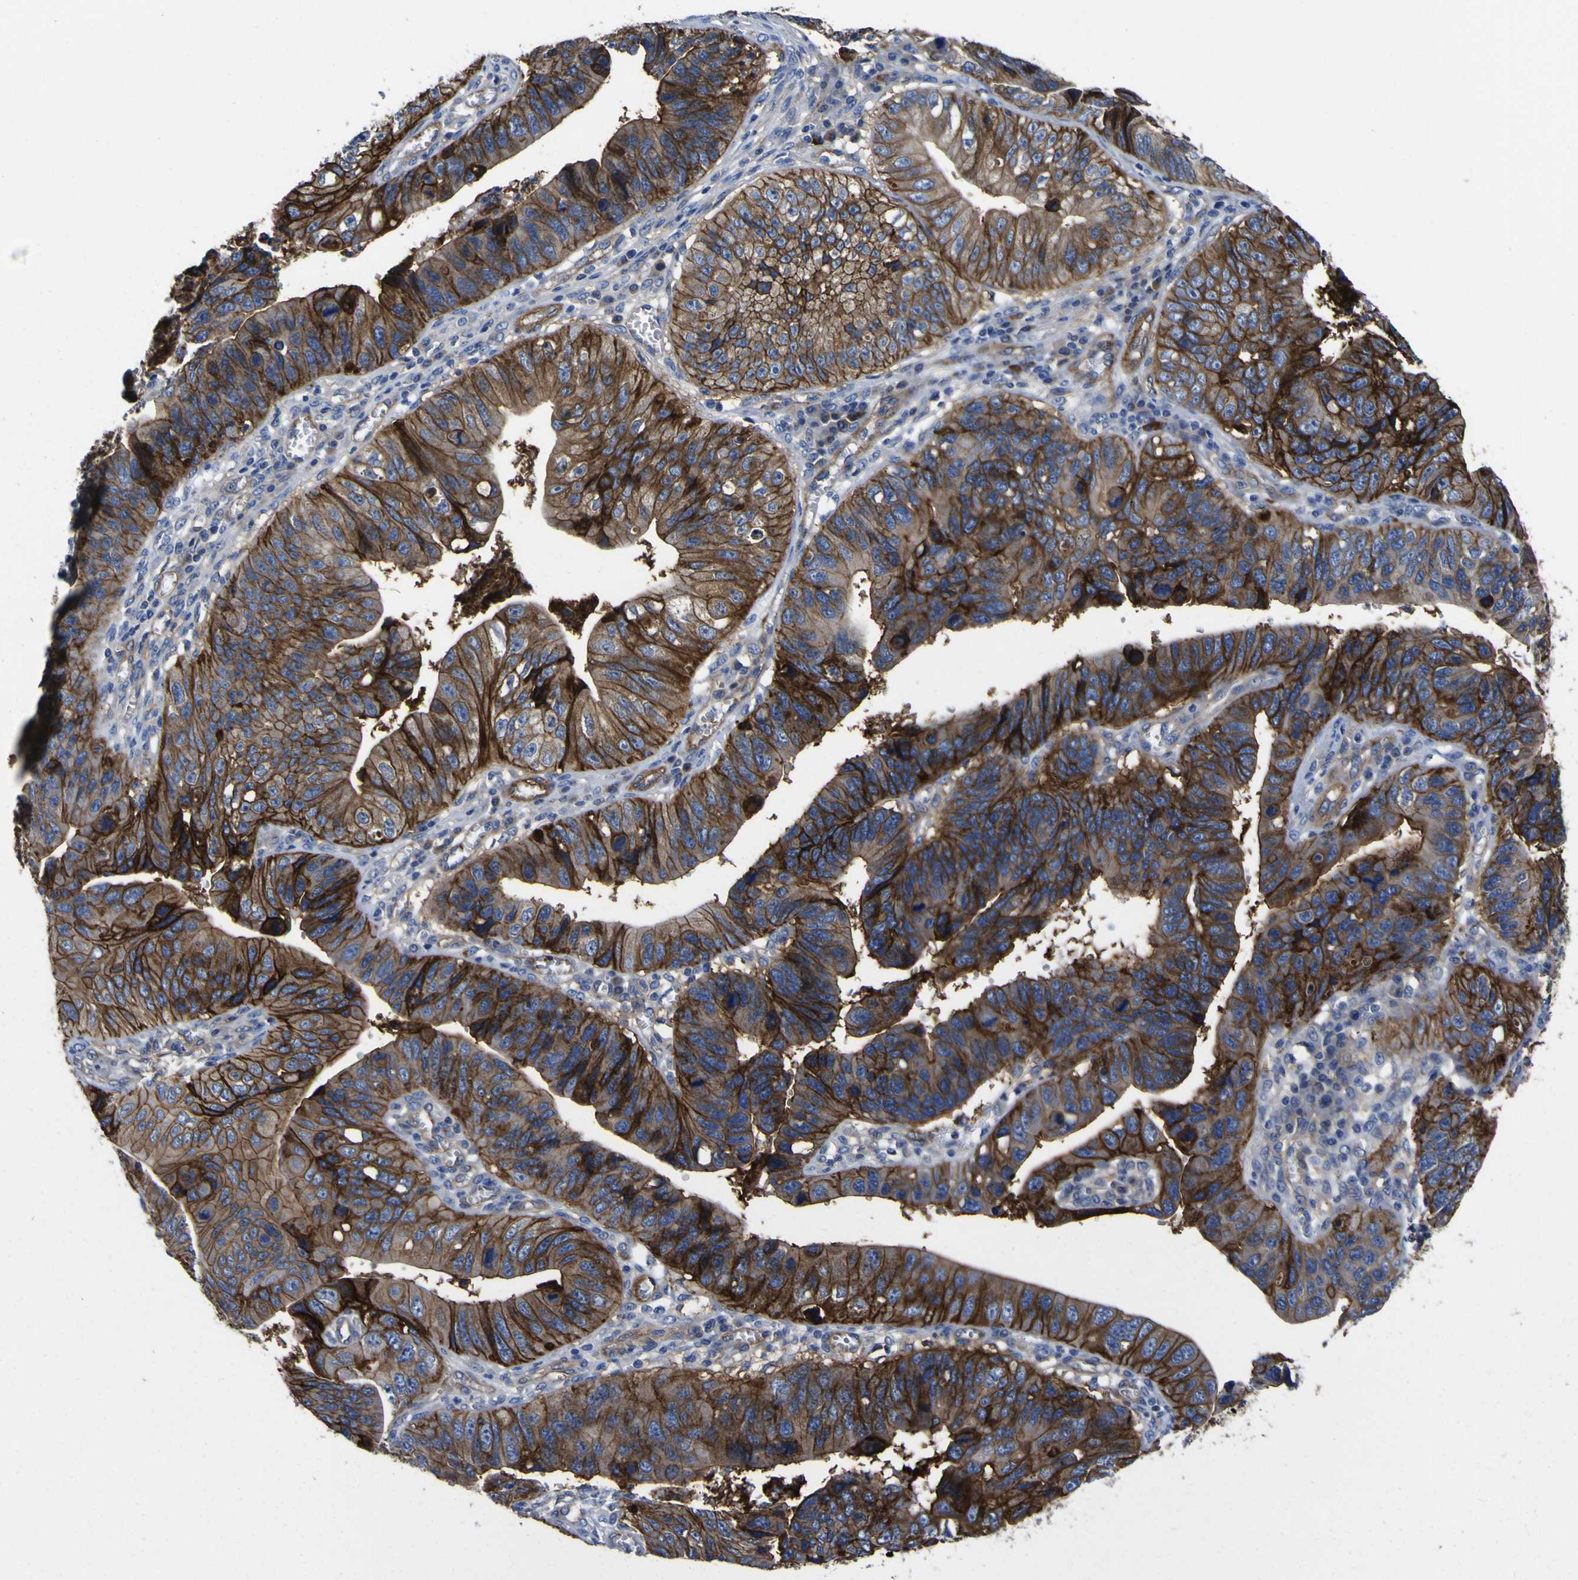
{"staining": {"intensity": "strong", "quantity": ">75%", "location": "cytoplasmic/membranous"}, "tissue": "stomach cancer", "cell_type": "Tumor cells", "image_type": "cancer", "snomed": [{"axis": "morphology", "description": "Adenocarcinoma, NOS"}, {"axis": "topography", "description": "Stomach"}], "caption": "IHC staining of stomach cancer (adenocarcinoma), which shows high levels of strong cytoplasmic/membranous expression in about >75% of tumor cells indicating strong cytoplasmic/membranous protein staining. The staining was performed using DAB (3,3'-diaminobenzidine) (brown) for protein detection and nuclei were counterstained in hematoxylin (blue).", "gene": "CD151", "patient": {"sex": "male", "age": 59}}